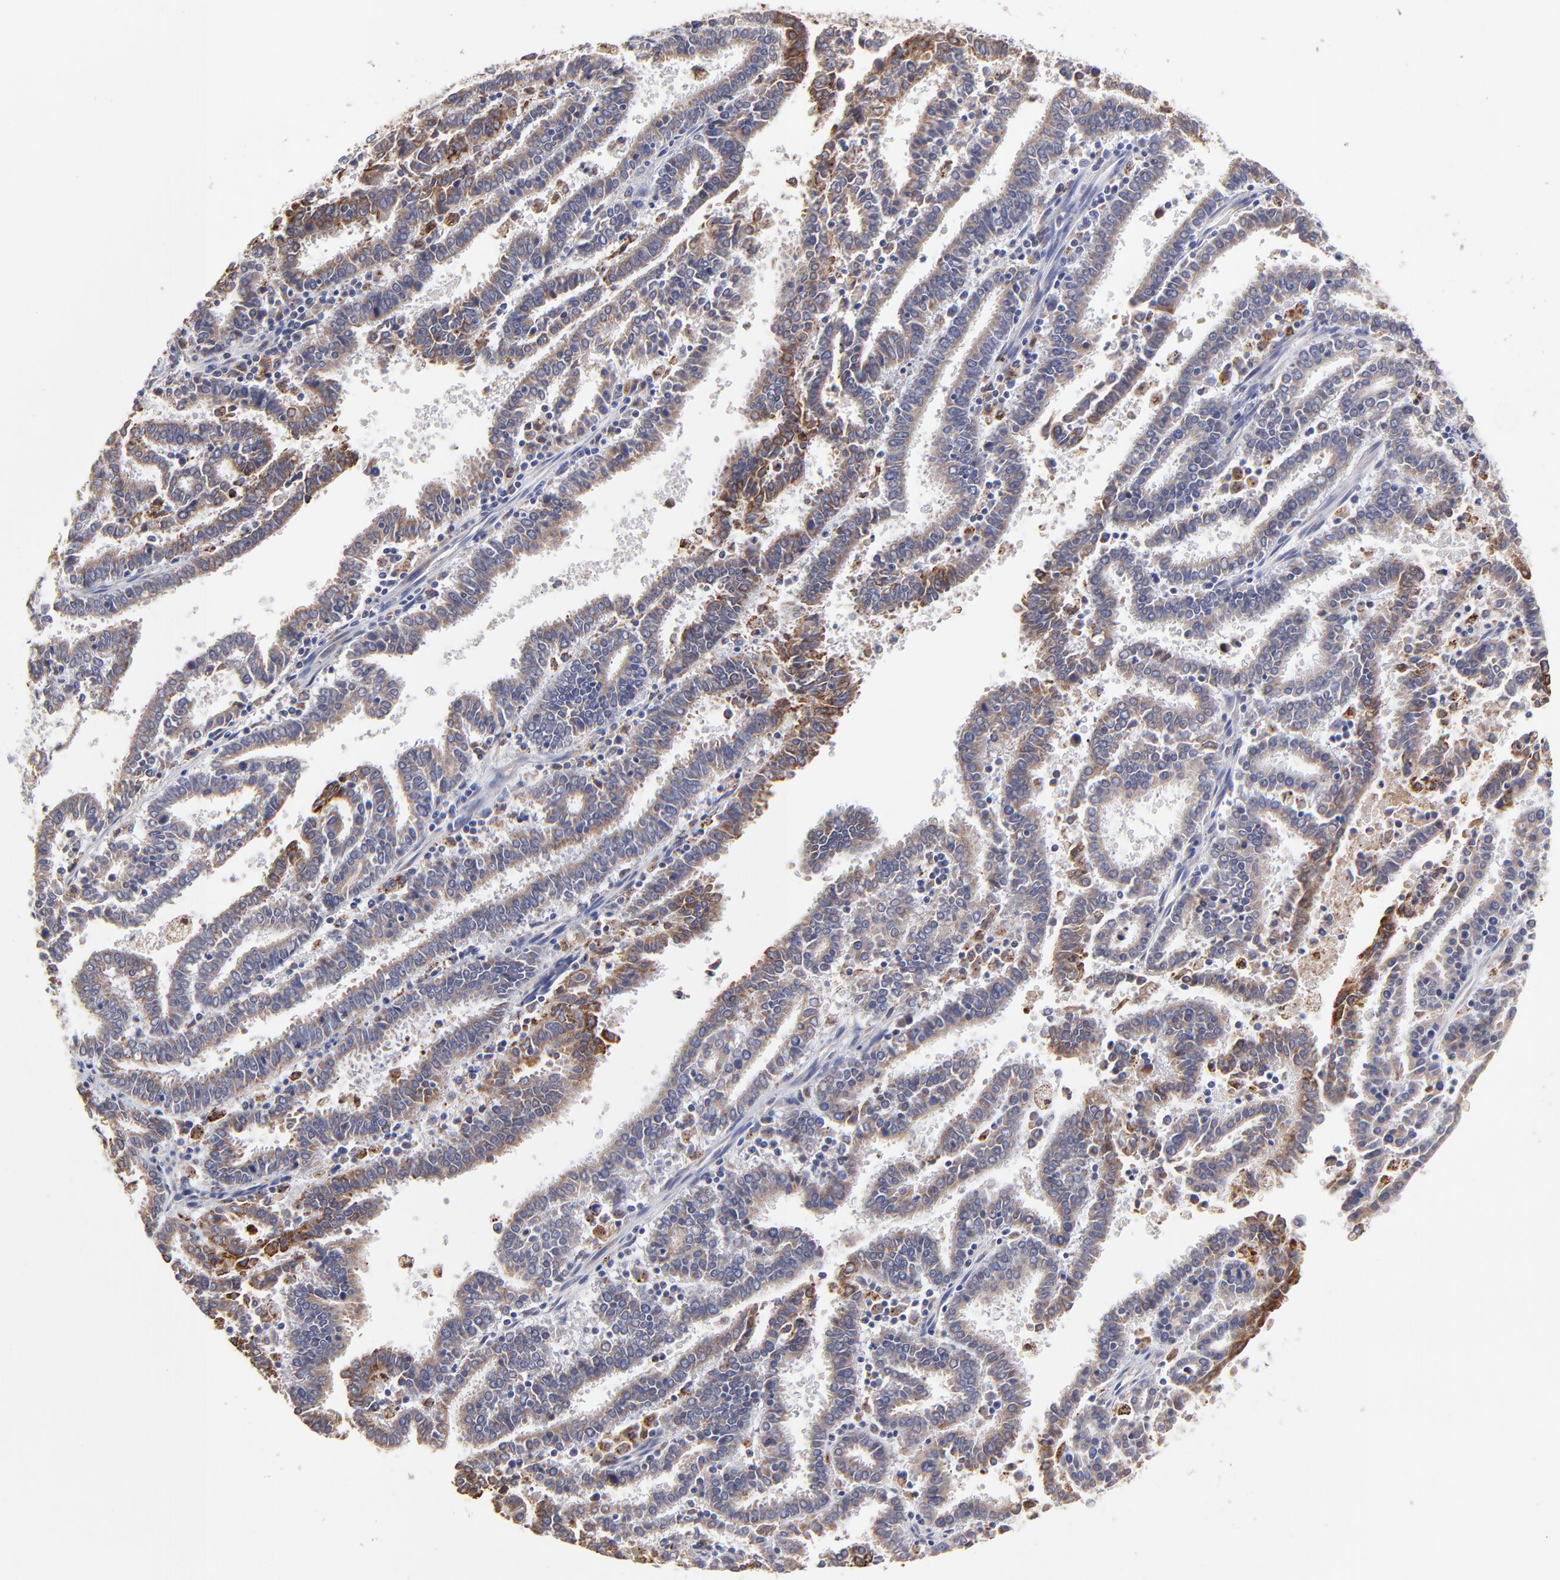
{"staining": {"intensity": "moderate", "quantity": ">75%", "location": "cytoplasmic/membranous"}, "tissue": "endometrial cancer", "cell_type": "Tumor cells", "image_type": "cancer", "snomed": [{"axis": "morphology", "description": "Adenocarcinoma, NOS"}, {"axis": "topography", "description": "Uterus"}], "caption": "Protein expression analysis of human endometrial cancer reveals moderate cytoplasmic/membranous expression in approximately >75% of tumor cells. Immunohistochemistry (ihc) stains the protein of interest in brown and the nuclei are stained blue.", "gene": "GCSAM", "patient": {"sex": "female", "age": 83}}